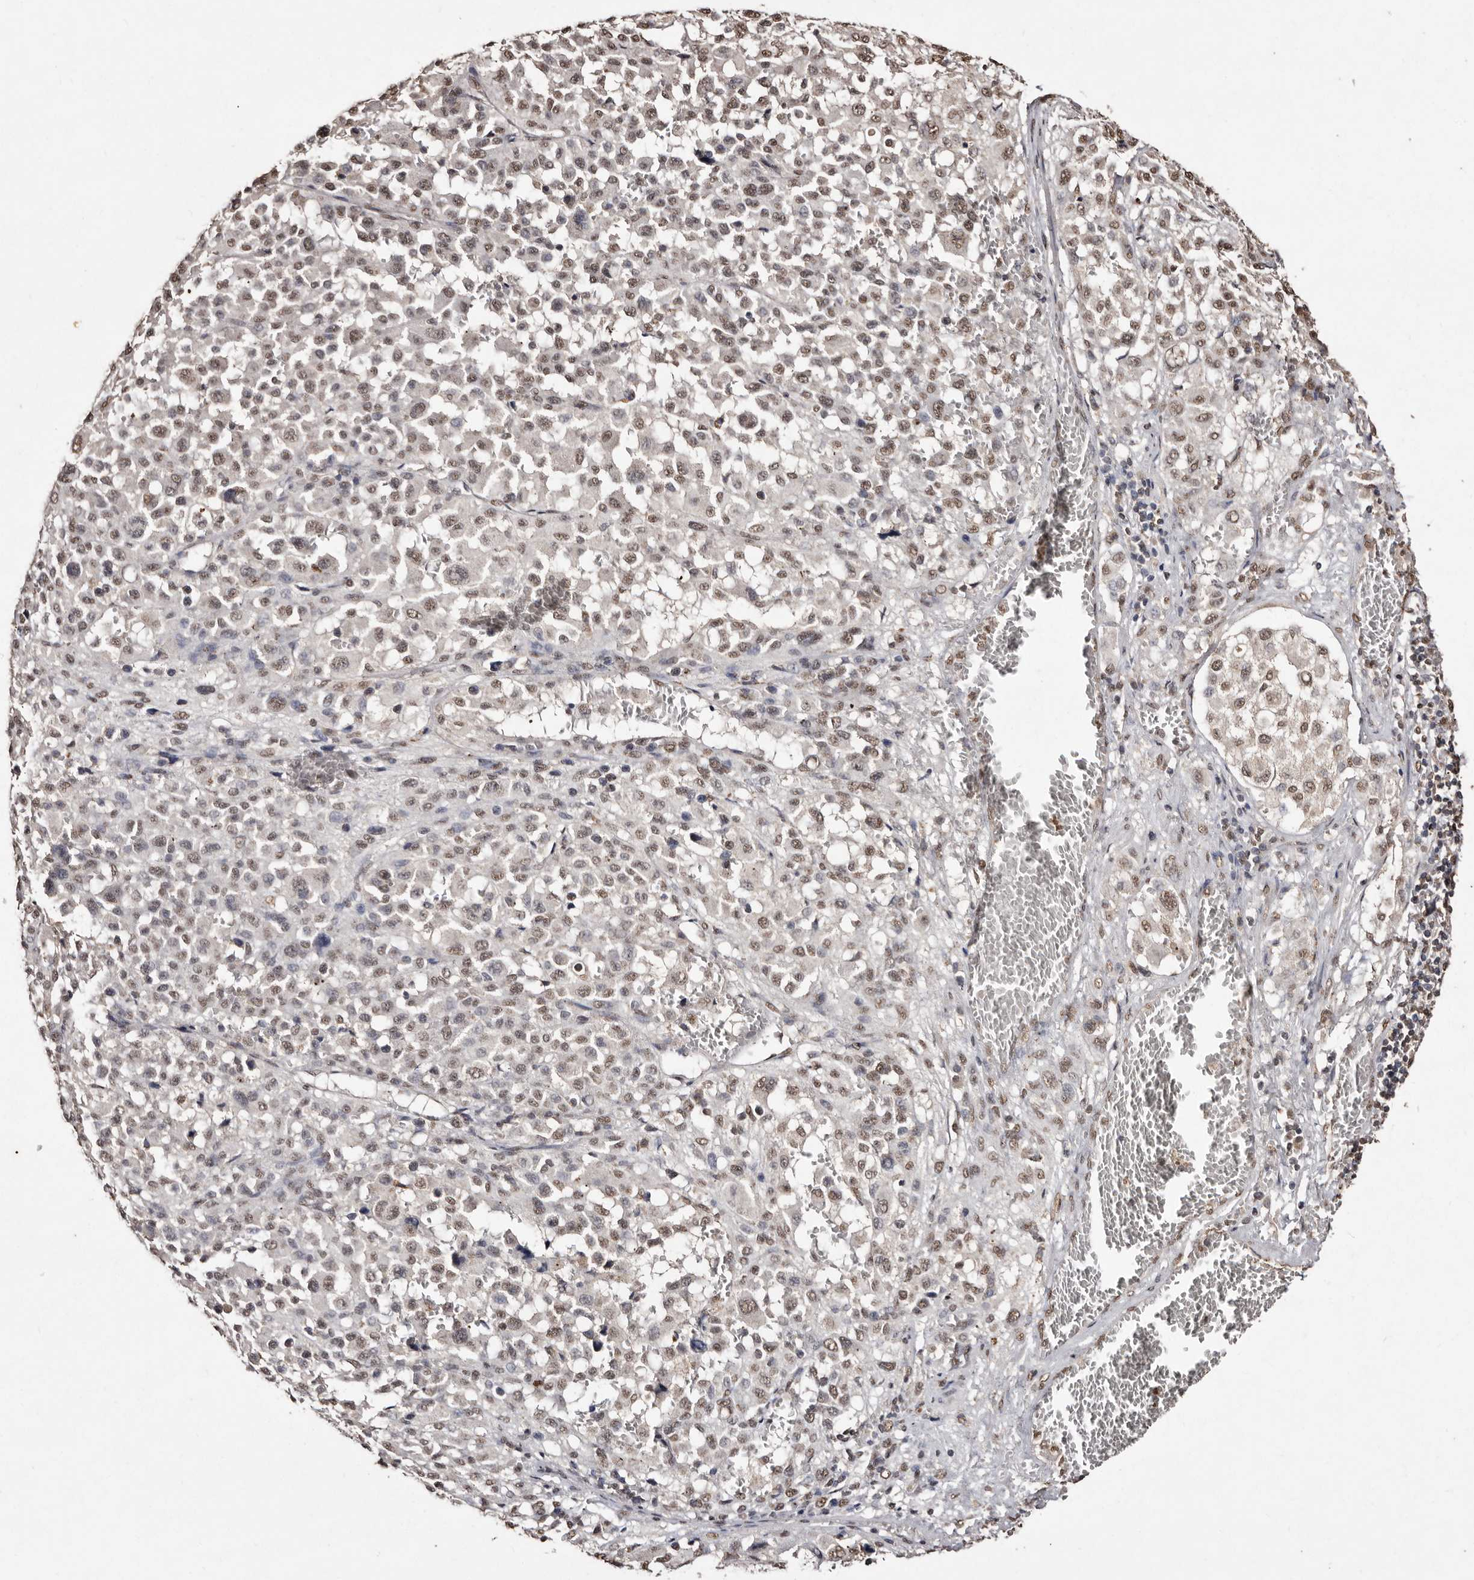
{"staining": {"intensity": "moderate", "quantity": ">75%", "location": "nuclear"}, "tissue": "melanoma", "cell_type": "Tumor cells", "image_type": "cancer", "snomed": [{"axis": "morphology", "description": "Malignant melanoma, Metastatic site"}, {"axis": "topography", "description": "Skin"}], "caption": "The immunohistochemical stain highlights moderate nuclear expression in tumor cells of melanoma tissue. The protein is stained brown, and the nuclei are stained in blue (DAB (3,3'-diaminobenzidine) IHC with brightfield microscopy, high magnification).", "gene": "ERBB4", "patient": {"sex": "female", "age": 74}}